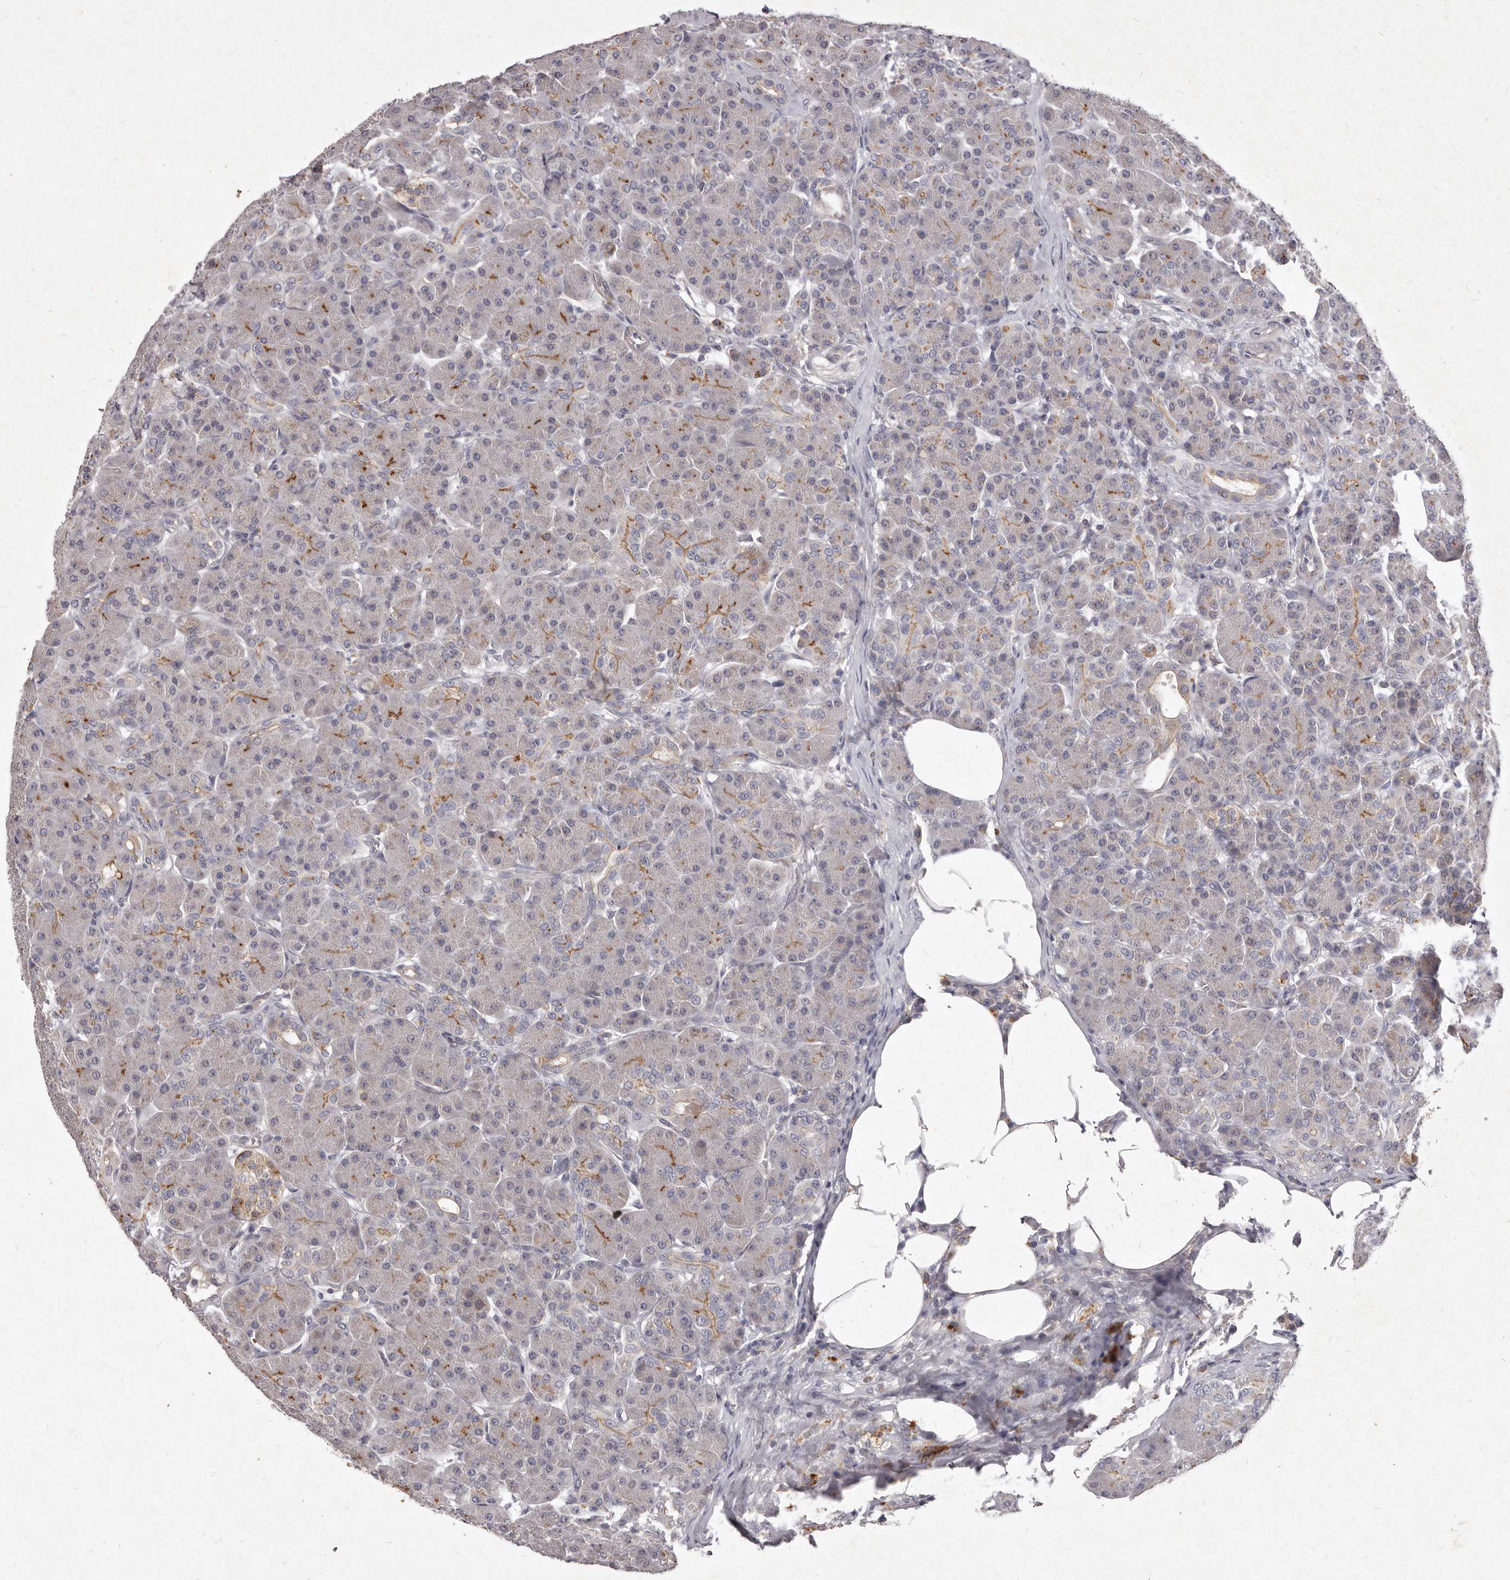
{"staining": {"intensity": "moderate", "quantity": "<25%", "location": "cytoplasmic/membranous"}, "tissue": "pancreas", "cell_type": "Exocrine glandular cells", "image_type": "normal", "snomed": [{"axis": "morphology", "description": "Normal tissue, NOS"}, {"axis": "topography", "description": "Pancreas"}], "caption": "Immunohistochemical staining of unremarkable pancreas displays low levels of moderate cytoplasmic/membranous positivity in approximately <25% of exocrine glandular cells.", "gene": "GPRC5C", "patient": {"sex": "male", "age": 63}}